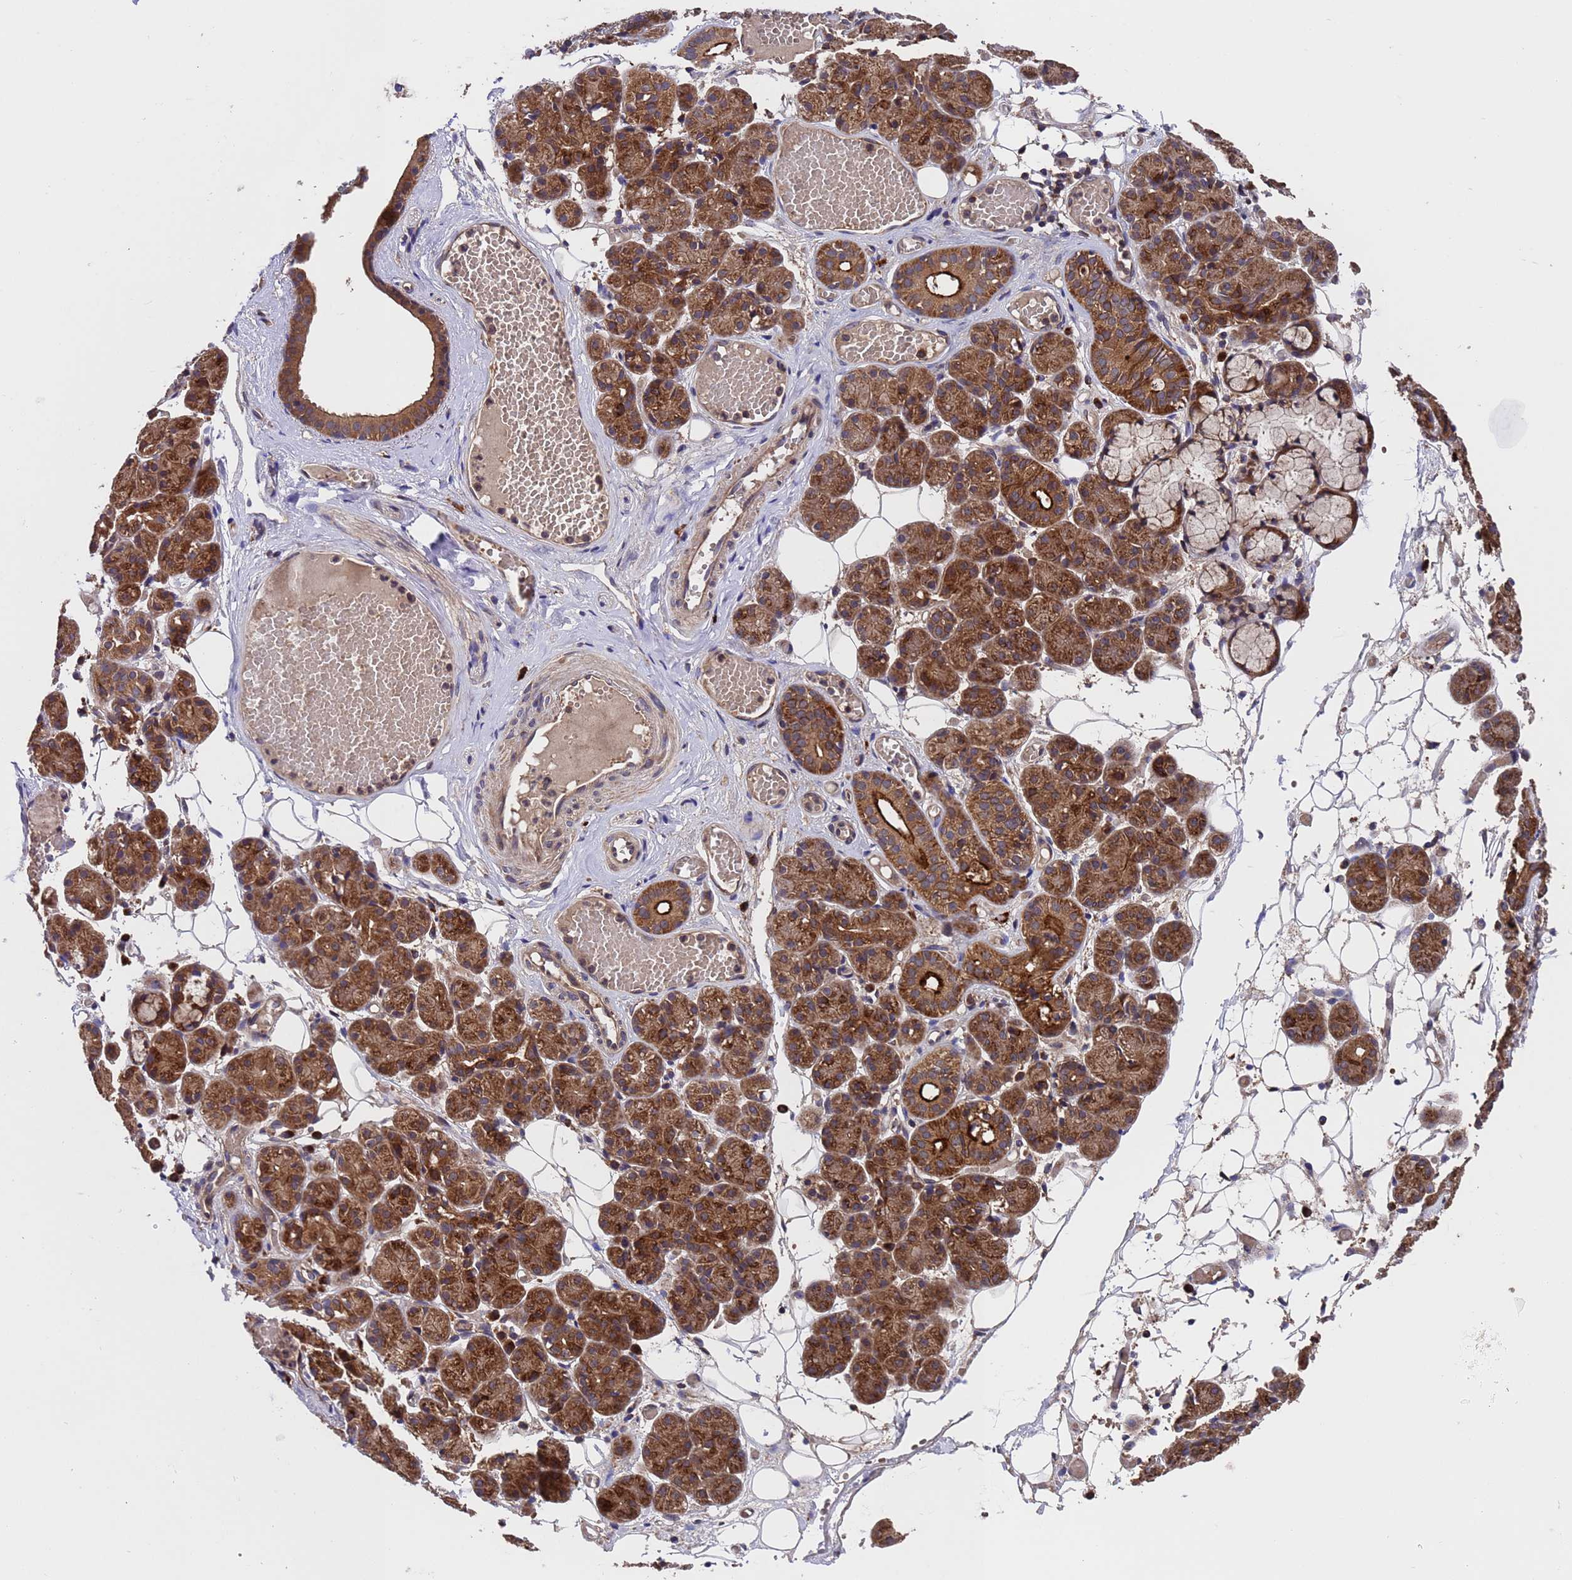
{"staining": {"intensity": "strong", "quantity": ">75%", "location": "cytoplasmic/membranous"}, "tissue": "salivary gland", "cell_type": "Glandular cells", "image_type": "normal", "snomed": [{"axis": "morphology", "description": "Normal tissue, NOS"}, {"axis": "topography", "description": "Salivary gland"}], "caption": "Strong cytoplasmic/membranous protein expression is present in about >75% of glandular cells in salivary gland.", "gene": "TSR3", "patient": {"sex": "male", "age": 63}}